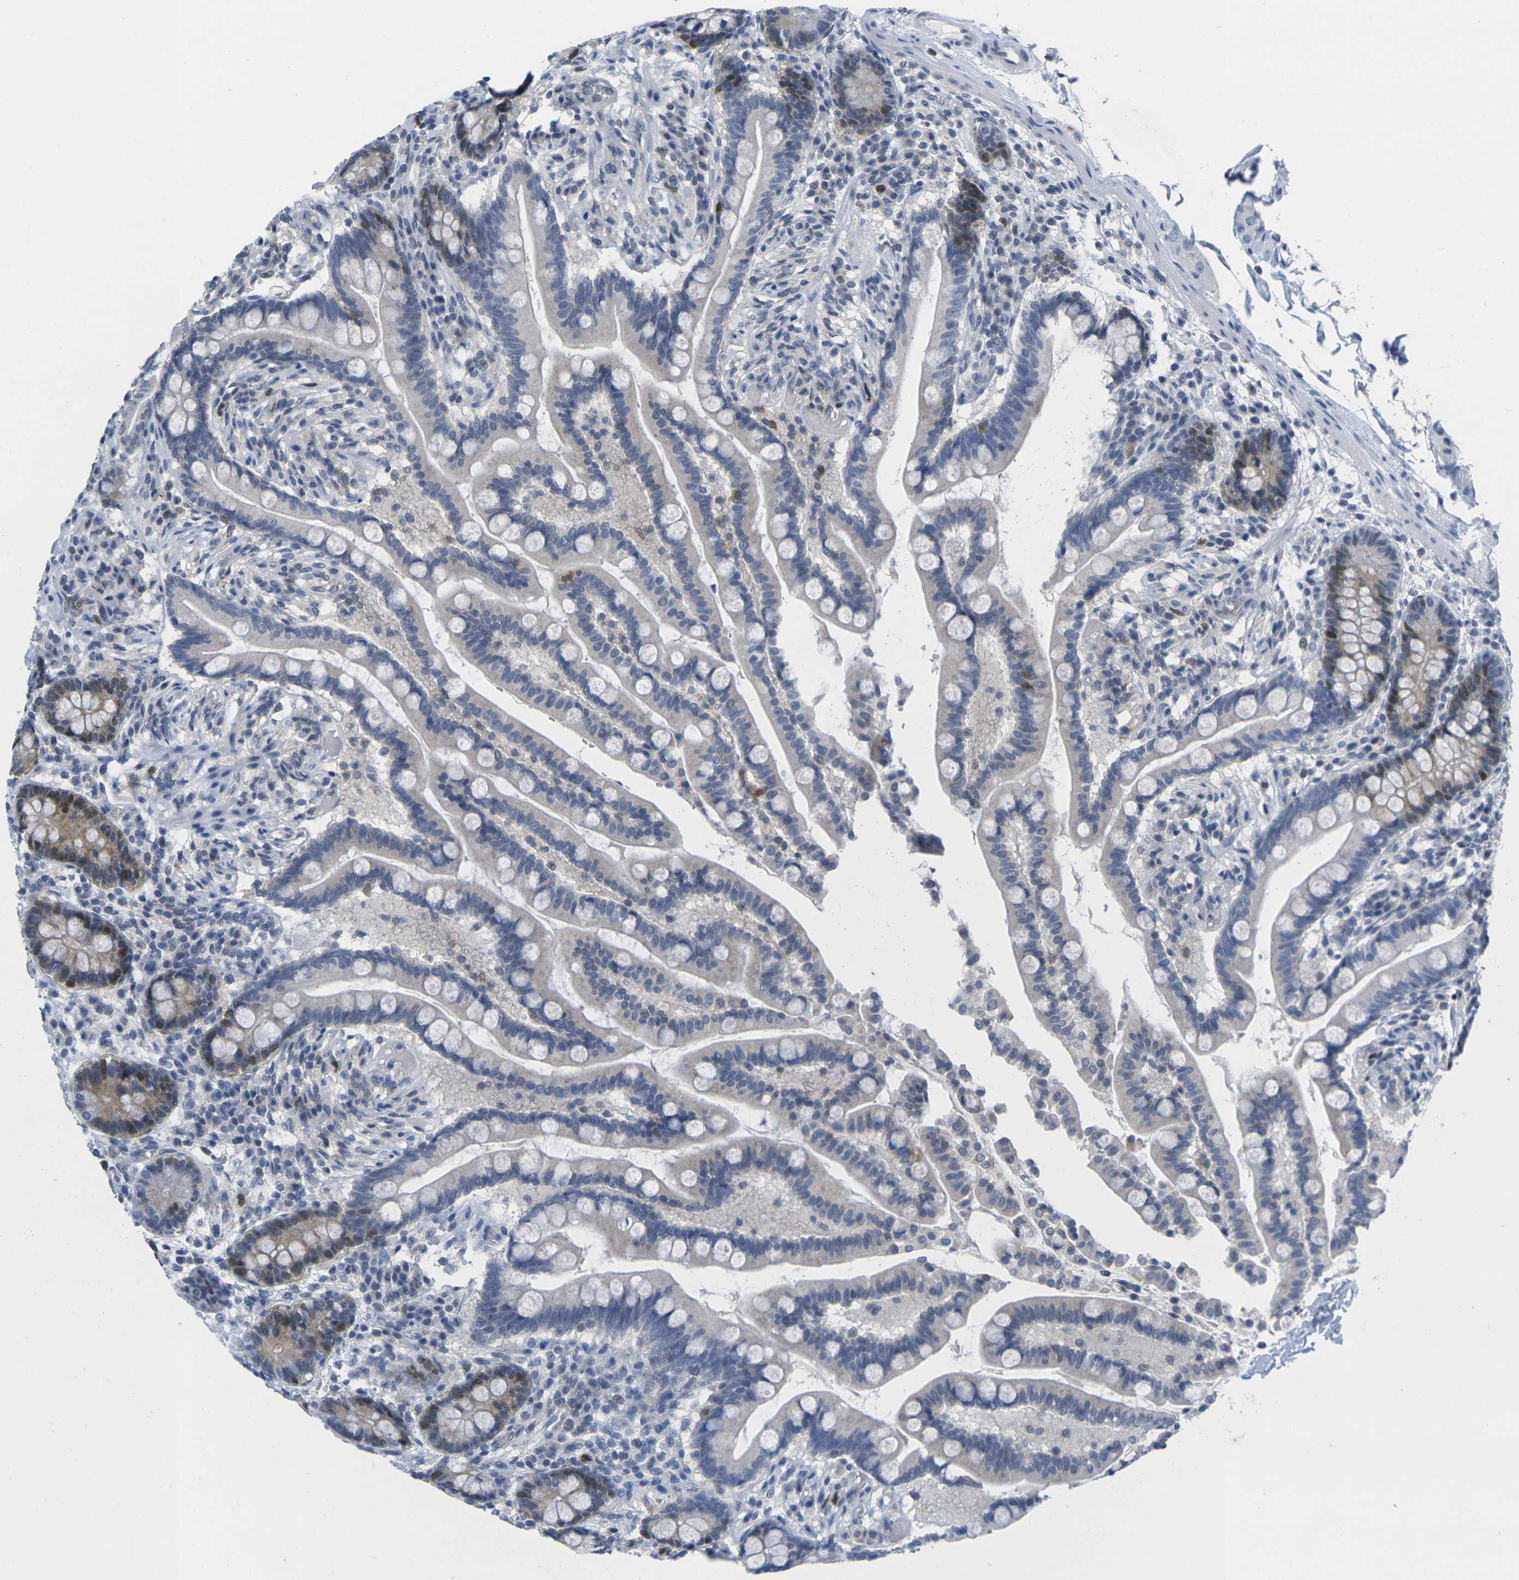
{"staining": {"intensity": "negative", "quantity": "none", "location": "none"}, "tissue": "colon", "cell_type": "Endothelial cells", "image_type": "normal", "snomed": [{"axis": "morphology", "description": "Normal tissue, NOS"}, {"axis": "topography", "description": "Colon"}], "caption": "Immunohistochemistry (IHC) micrograph of unremarkable colon: human colon stained with DAB displays no significant protein staining in endothelial cells. (Immunohistochemistry, brightfield microscopy, high magnification).", "gene": "CDK2", "patient": {"sex": "male", "age": 73}}